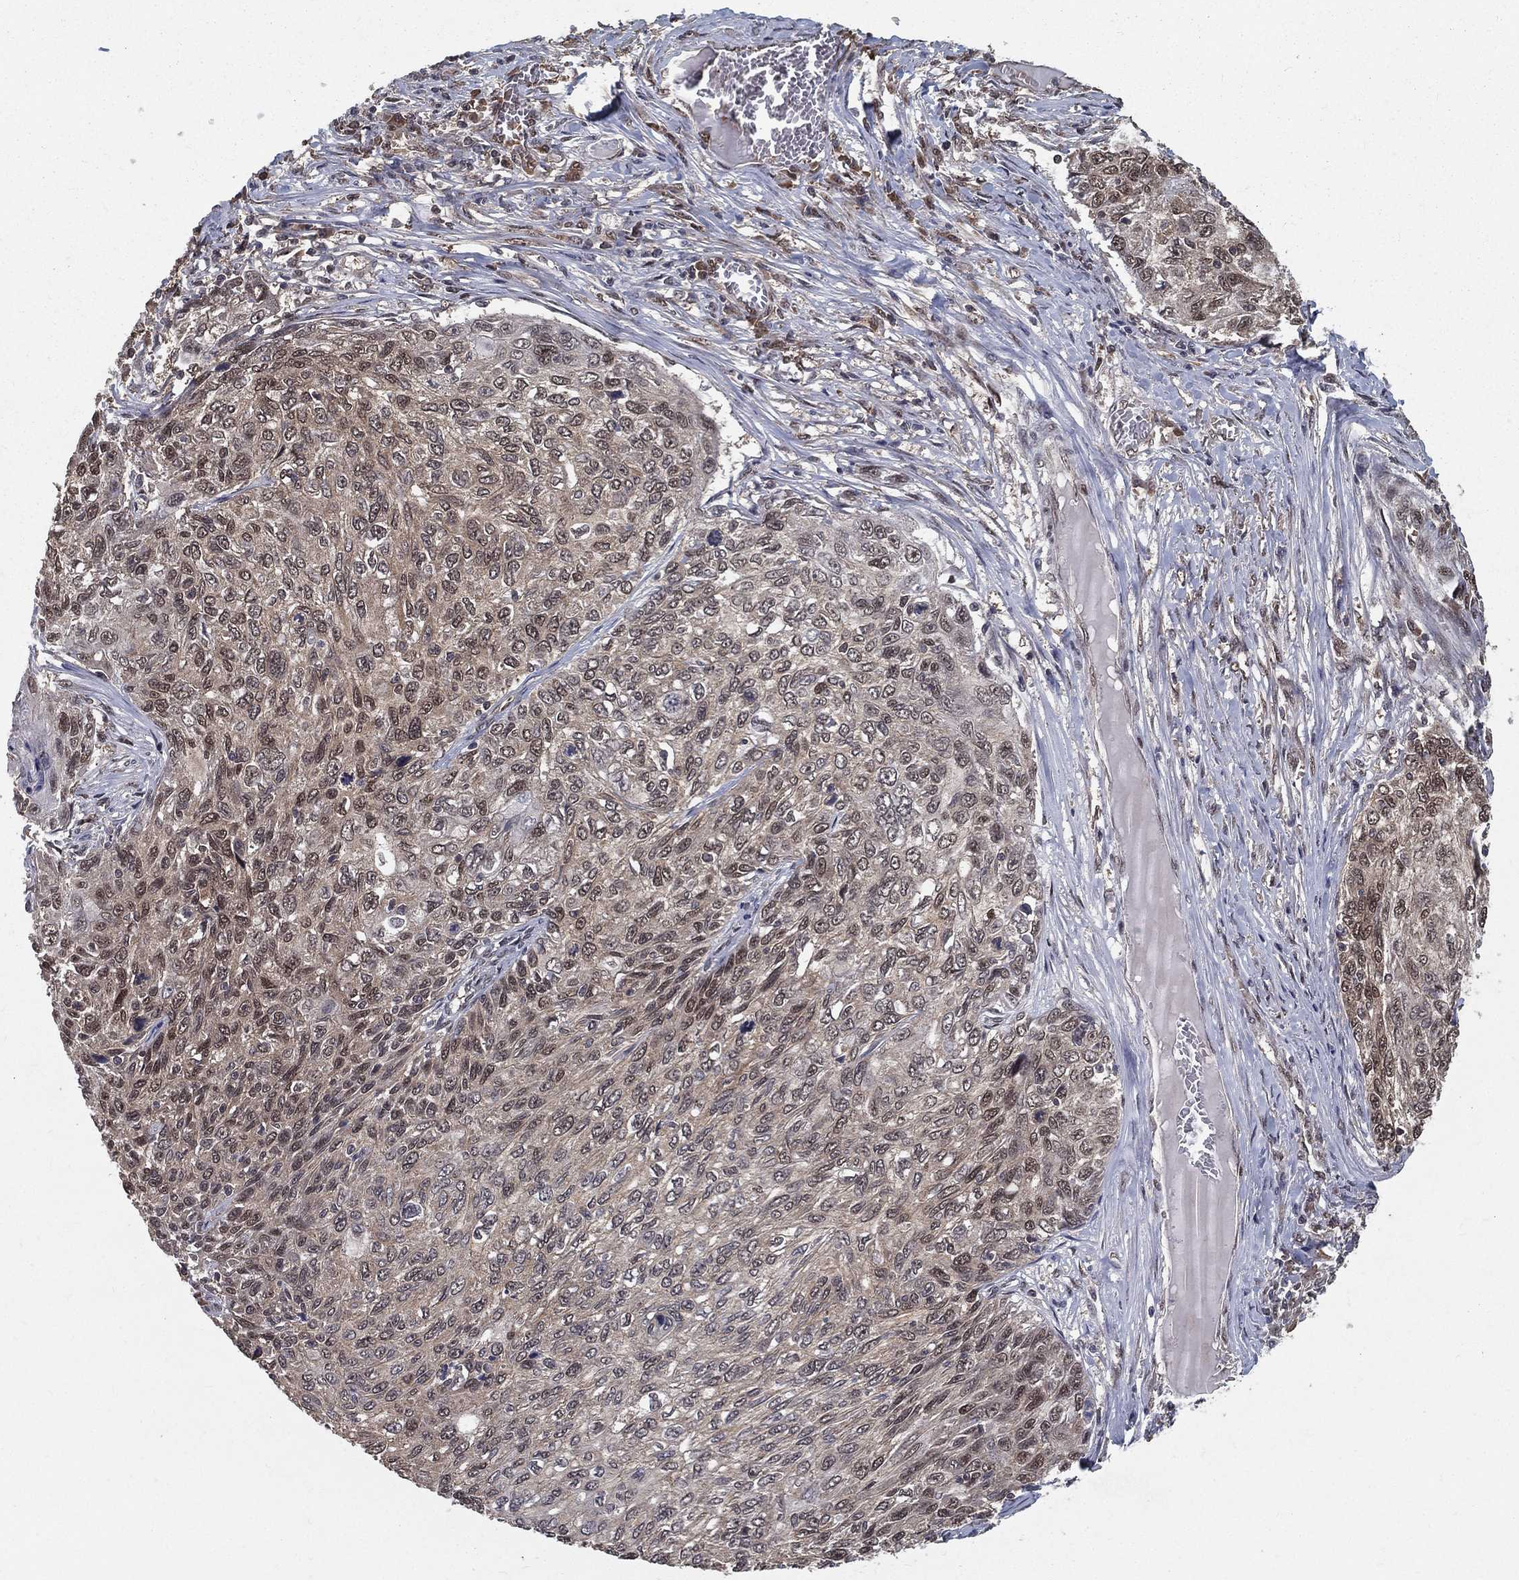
{"staining": {"intensity": "moderate", "quantity": "<25%", "location": "nuclear"}, "tissue": "skin cancer", "cell_type": "Tumor cells", "image_type": "cancer", "snomed": [{"axis": "morphology", "description": "Squamous cell carcinoma, NOS"}, {"axis": "topography", "description": "Skin"}], "caption": "Moderate nuclear expression for a protein is identified in about <25% of tumor cells of skin cancer using immunohistochemistry.", "gene": "CARM1", "patient": {"sex": "male", "age": 92}}